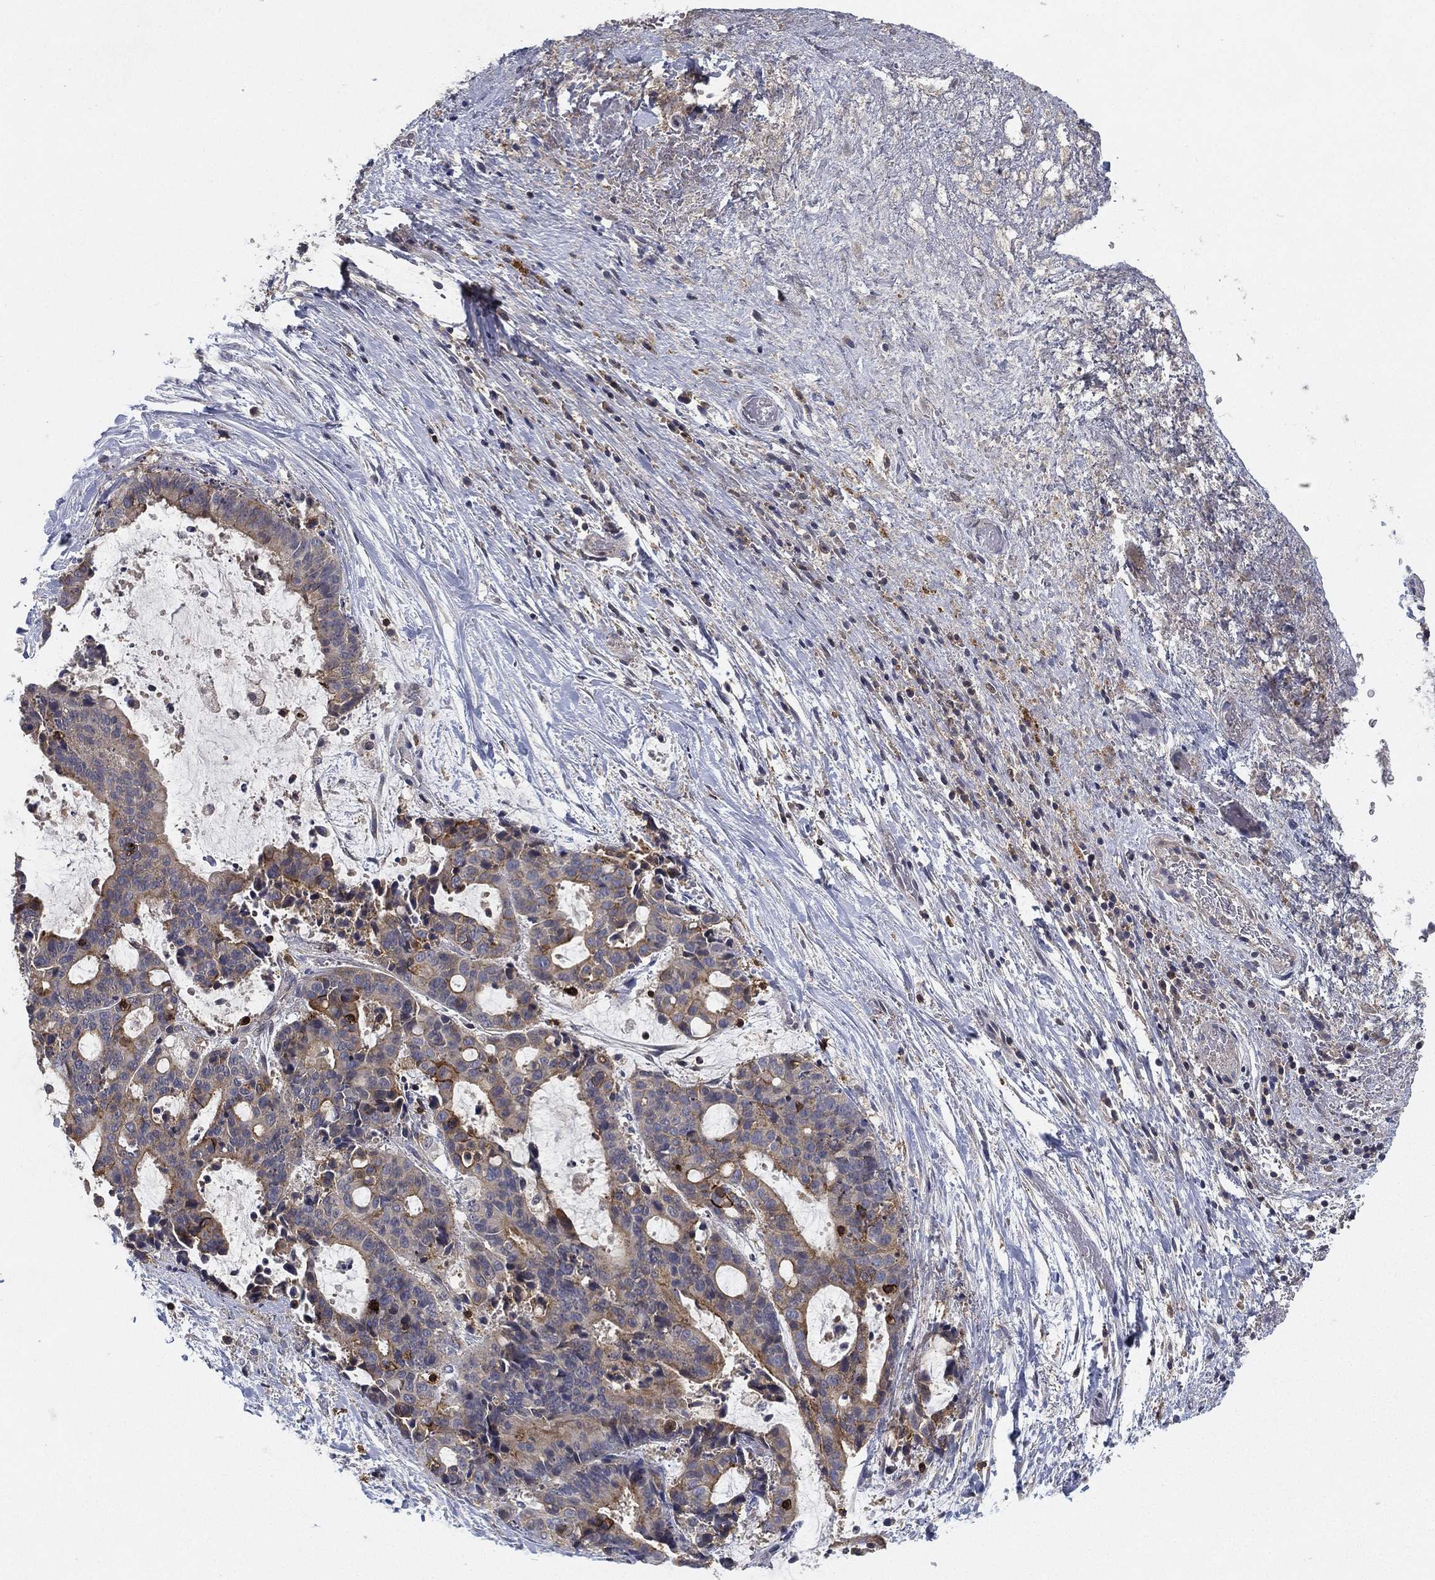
{"staining": {"intensity": "moderate", "quantity": "<25%", "location": "cytoplasmic/membranous"}, "tissue": "liver cancer", "cell_type": "Tumor cells", "image_type": "cancer", "snomed": [{"axis": "morphology", "description": "Cholangiocarcinoma"}, {"axis": "topography", "description": "Liver"}], "caption": "Liver cholangiocarcinoma was stained to show a protein in brown. There is low levels of moderate cytoplasmic/membranous positivity in approximately <25% of tumor cells.", "gene": "CFAP251", "patient": {"sex": "female", "age": 73}}